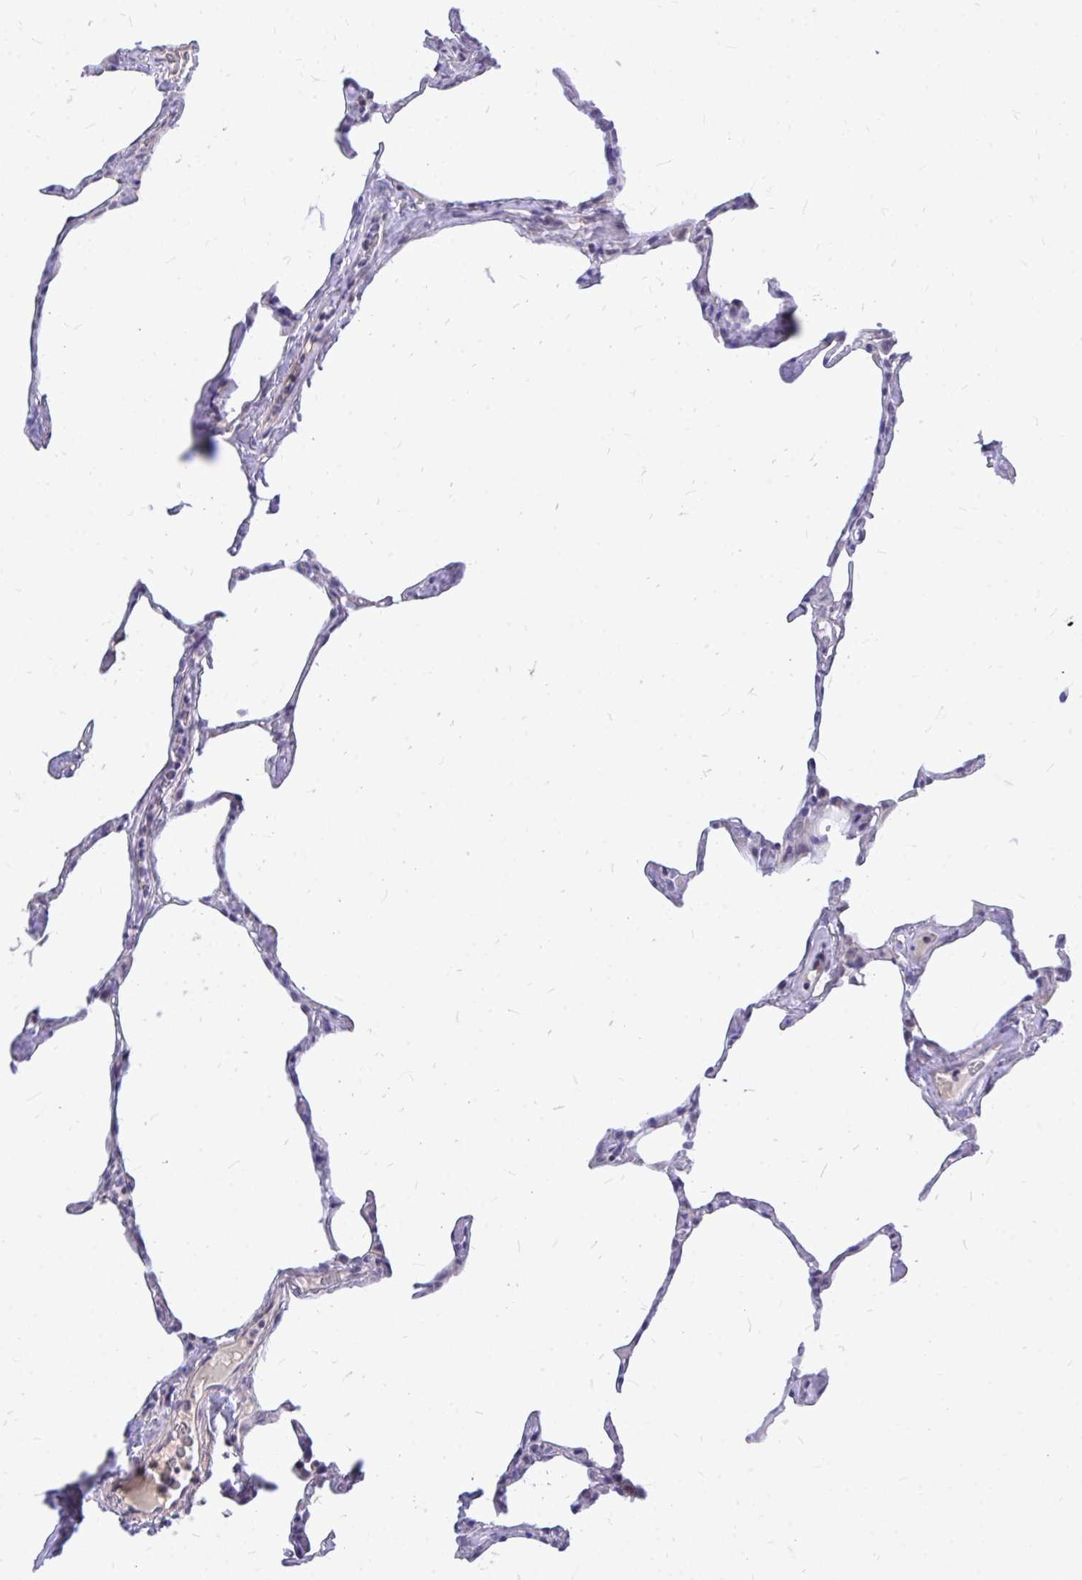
{"staining": {"intensity": "negative", "quantity": "none", "location": "none"}, "tissue": "lung", "cell_type": "Alveolar cells", "image_type": "normal", "snomed": [{"axis": "morphology", "description": "Normal tissue, NOS"}, {"axis": "topography", "description": "Lung"}], "caption": "The micrograph displays no staining of alveolar cells in benign lung. Brightfield microscopy of immunohistochemistry stained with DAB (brown) and hematoxylin (blue), captured at high magnification.", "gene": "ZBTB25", "patient": {"sex": "male", "age": 65}}